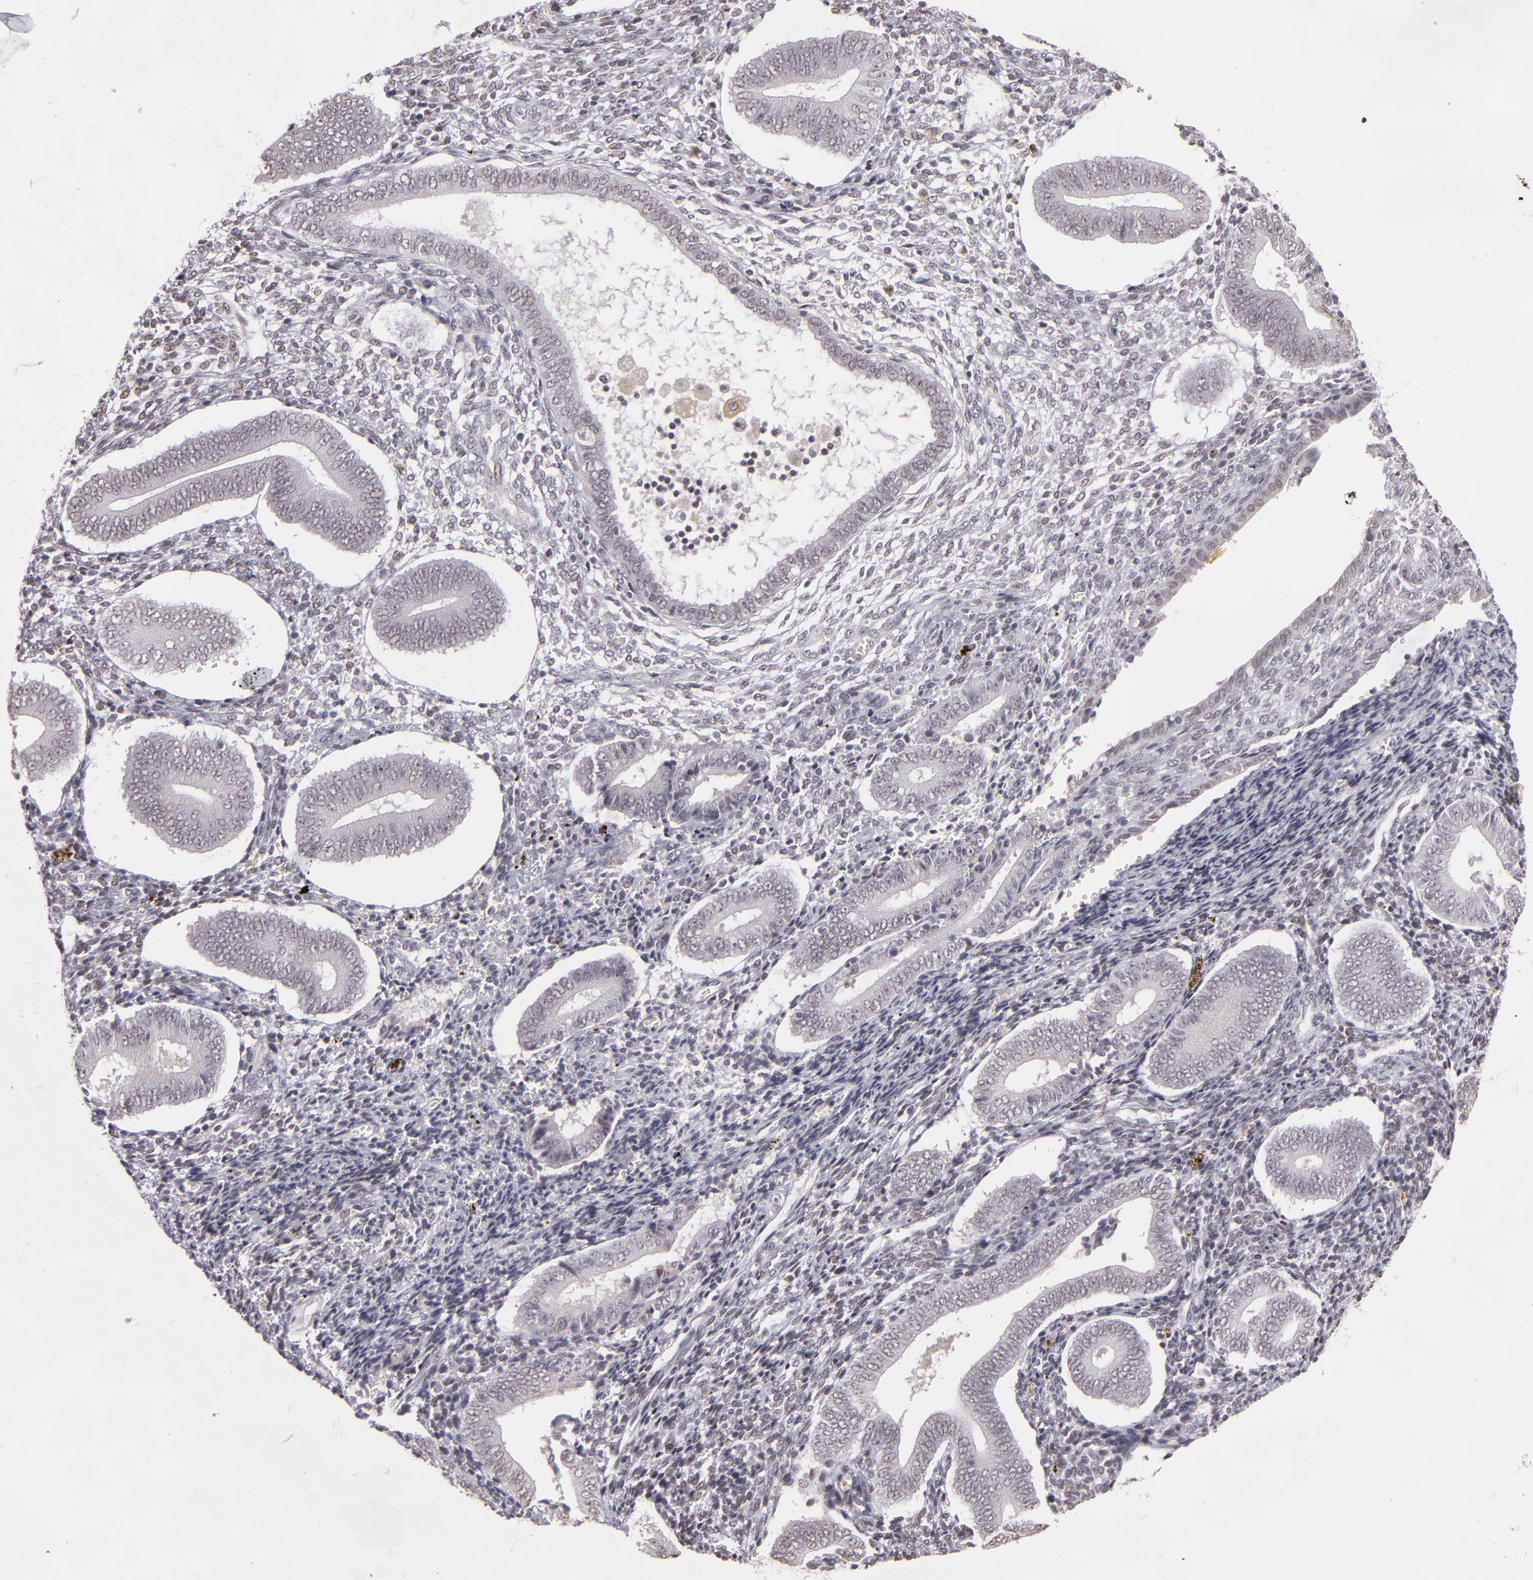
{"staining": {"intensity": "negative", "quantity": "none", "location": "none"}, "tissue": "endometrium", "cell_type": "Cells in endometrial stroma", "image_type": "normal", "snomed": [{"axis": "morphology", "description": "Normal tissue, NOS"}, {"axis": "topography", "description": "Uterus"}, {"axis": "topography", "description": "Endometrium"}], "caption": "Cells in endometrial stroma are negative for protein expression in benign human endometrium.", "gene": "RRP7A", "patient": {"sex": "female", "age": 33}}